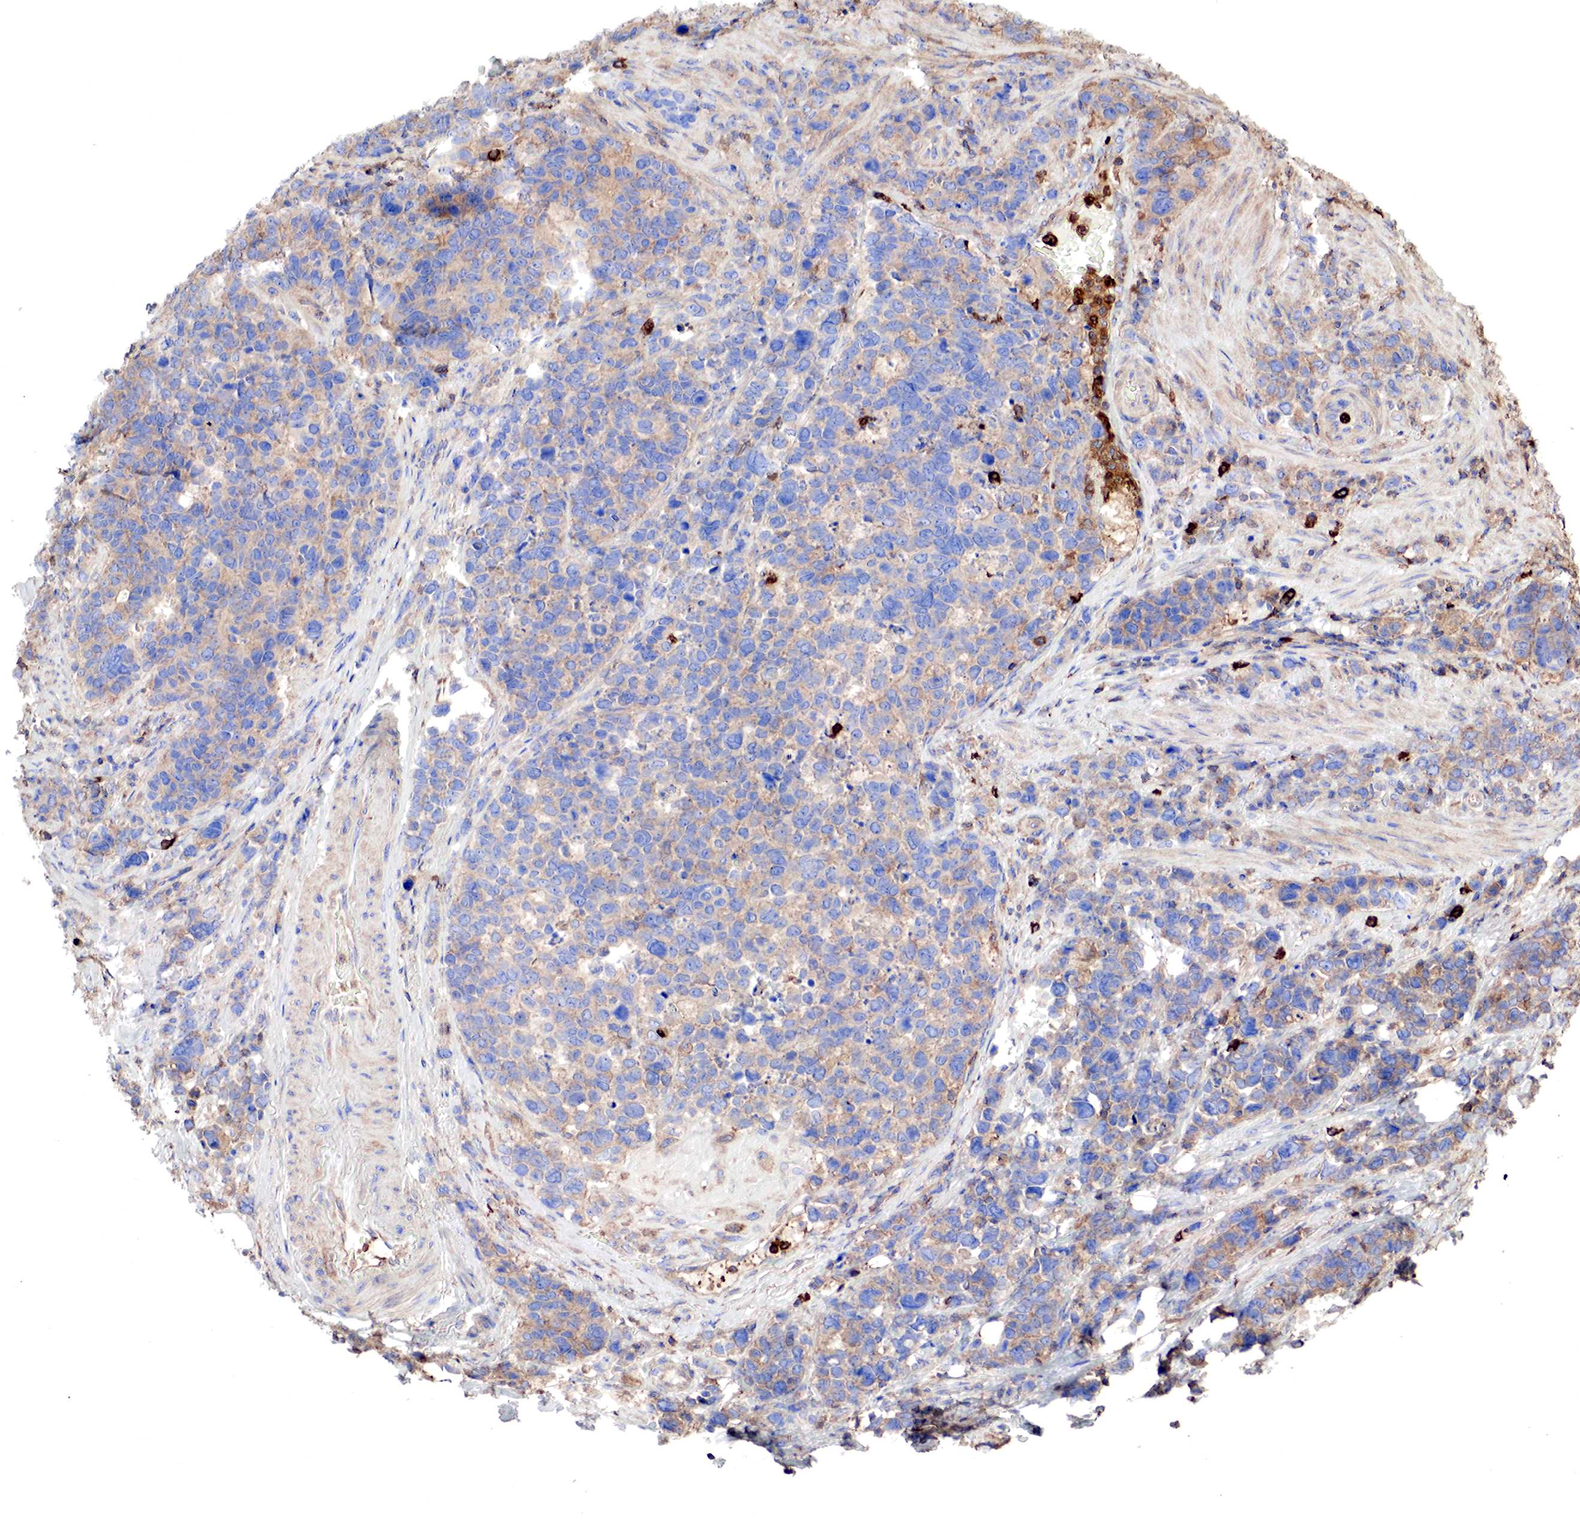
{"staining": {"intensity": "weak", "quantity": ">75%", "location": "cytoplasmic/membranous"}, "tissue": "stomach cancer", "cell_type": "Tumor cells", "image_type": "cancer", "snomed": [{"axis": "morphology", "description": "Adenocarcinoma, NOS"}, {"axis": "topography", "description": "Stomach, upper"}], "caption": "Weak cytoplasmic/membranous positivity for a protein is seen in about >75% of tumor cells of stomach cancer using immunohistochemistry.", "gene": "G6PD", "patient": {"sex": "male", "age": 71}}